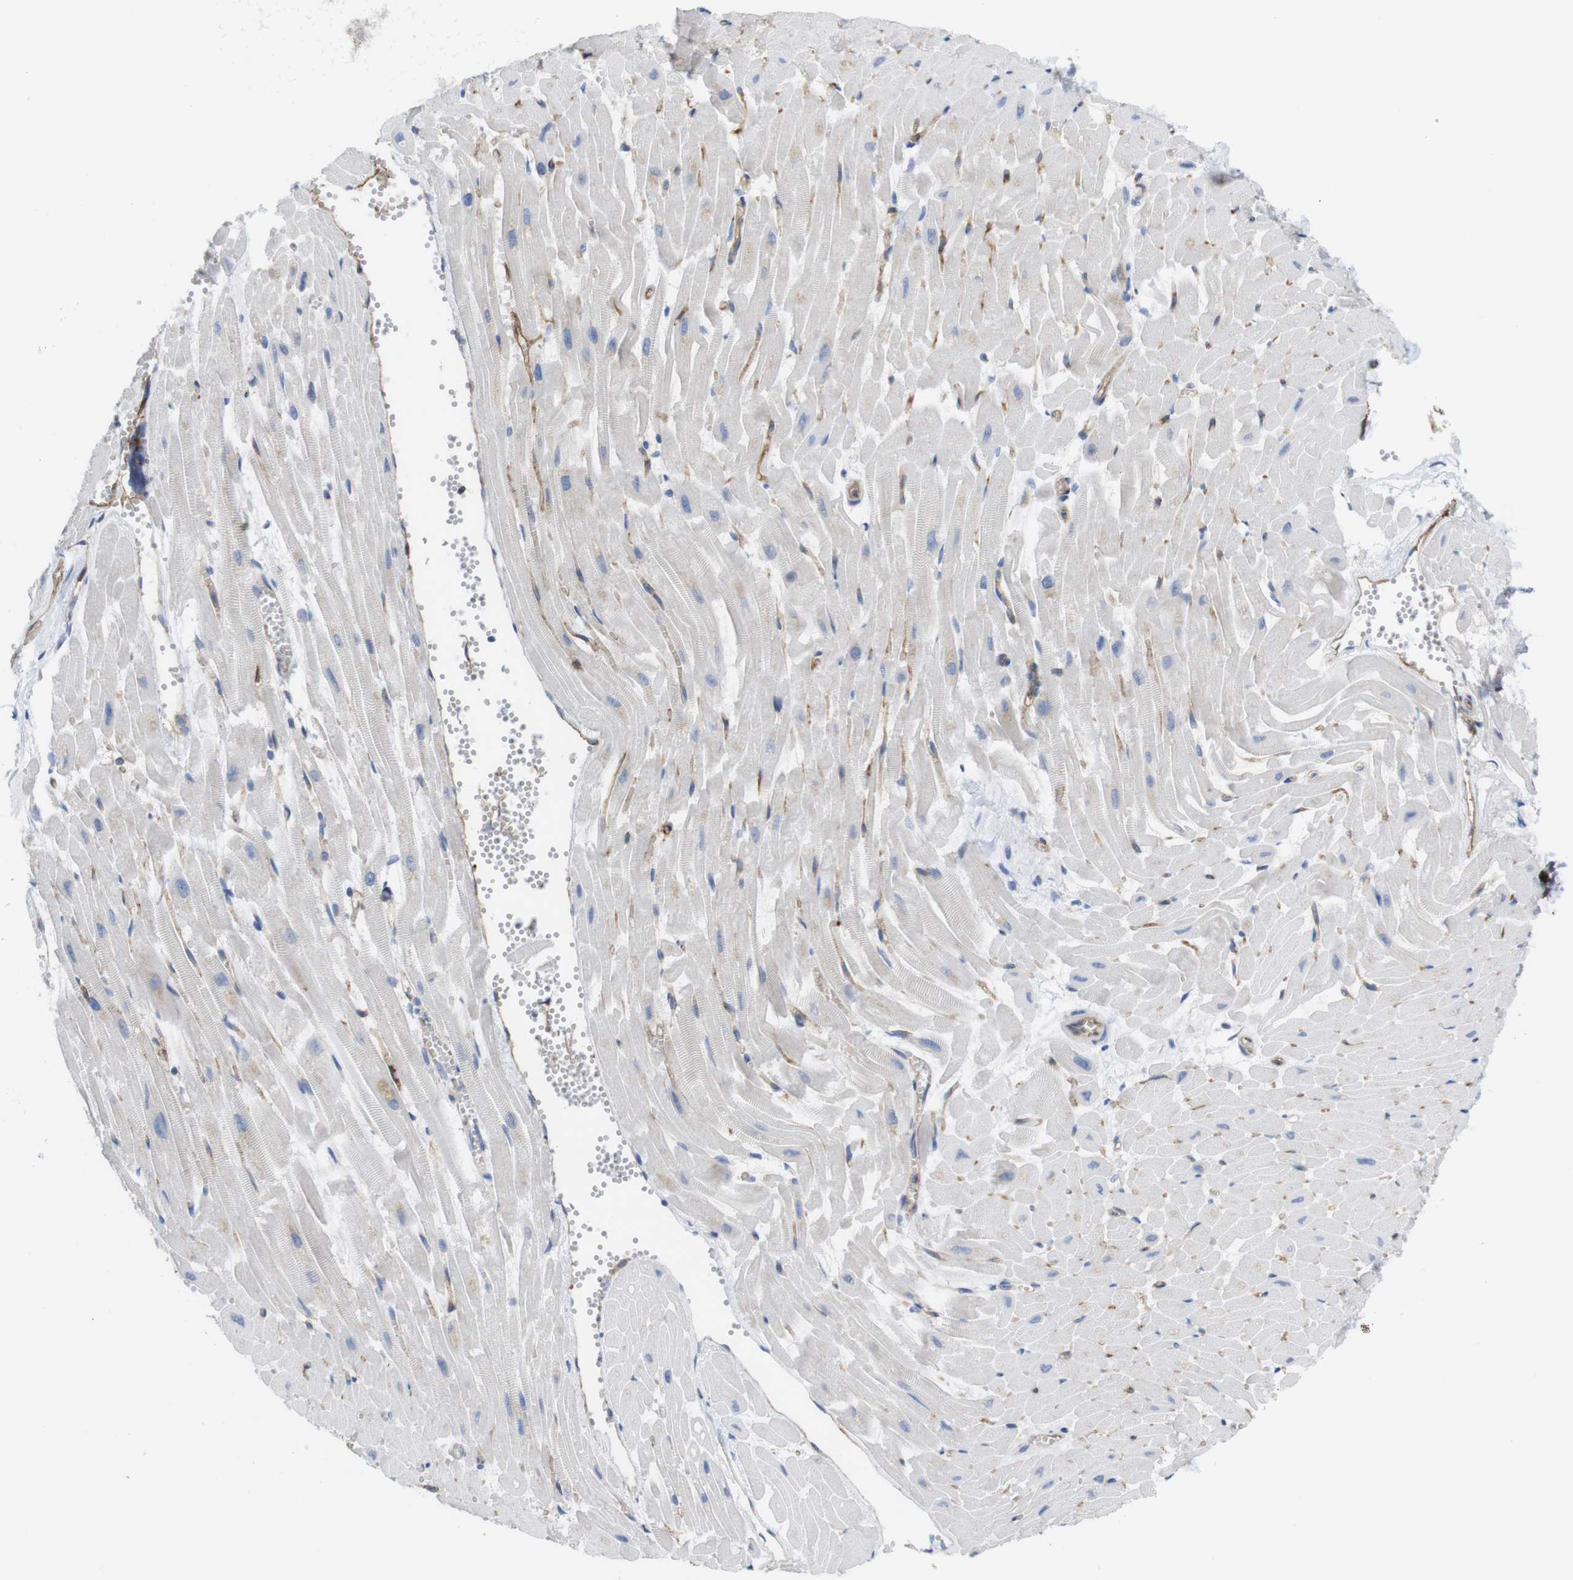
{"staining": {"intensity": "weak", "quantity": "<25%", "location": "cytoplasmic/membranous"}, "tissue": "heart muscle", "cell_type": "Cardiomyocytes", "image_type": "normal", "snomed": [{"axis": "morphology", "description": "Normal tissue, NOS"}, {"axis": "topography", "description": "Heart"}], "caption": "IHC histopathology image of unremarkable heart muscle: human heart muscle stained with DAB shows no significant protein positivity in cardiomyocytes.", "gene": "CCR6", "patient": {"sex": "female", "age": 19}}